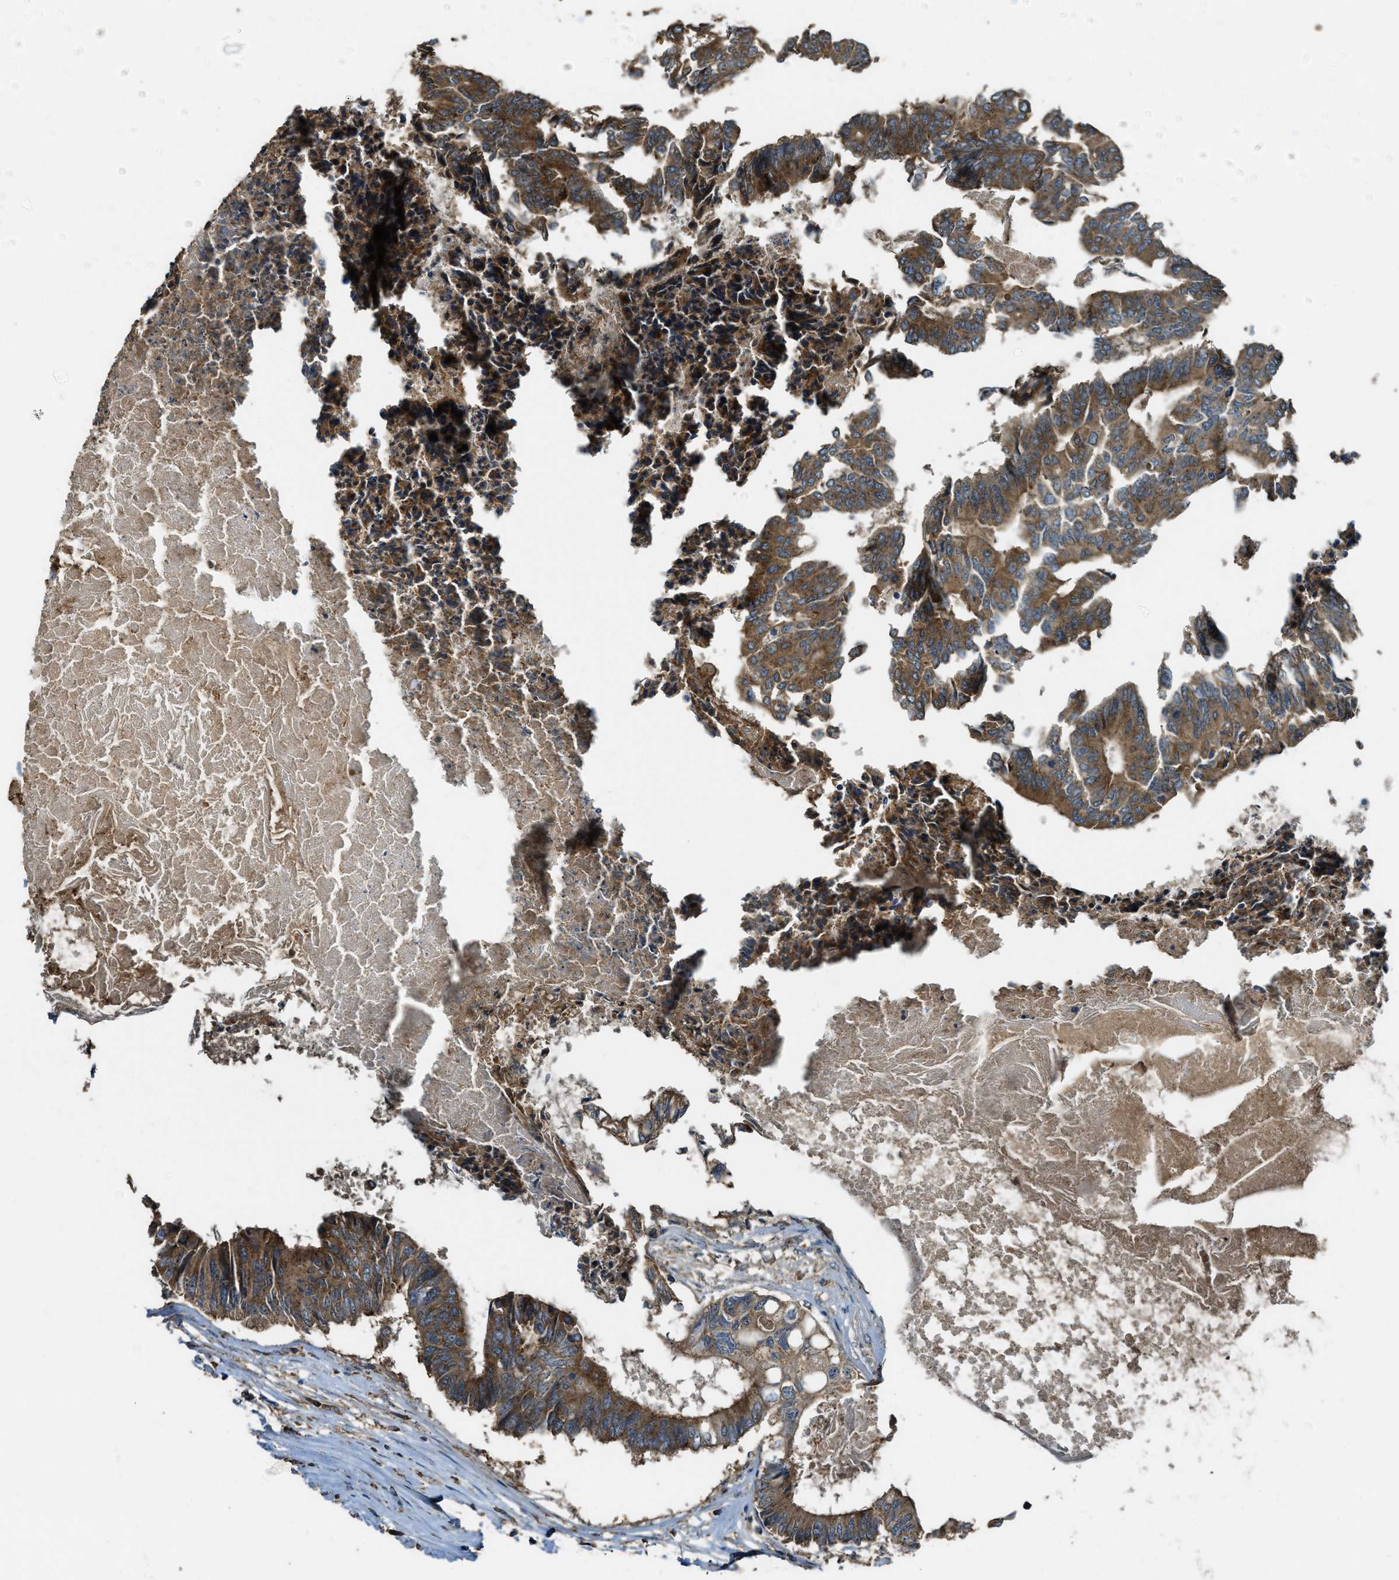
{"staining": {"intensity": "moderate", "quantity": ">75%", "location": "cytoplasmic/membranous"}, "tissue": "colorectal cancer", "cell_type": "Tumor cells", "image_type": "cancer", "snomed": [{"axis": "morphology", "description": "Adenocarcinoma, NOS"}, {"axis": "topography", "description": "Rectum"}], "caption": "Colorectal cancer (adenocarcinoma) stained for a protein reveals moderate cytoplasmic/membranous positivity in tumor cells. (IHC, brightfield microscopy, high magnification).", "gene": "MAP3K8", "patient": {"sex": "male", "age": 63}}